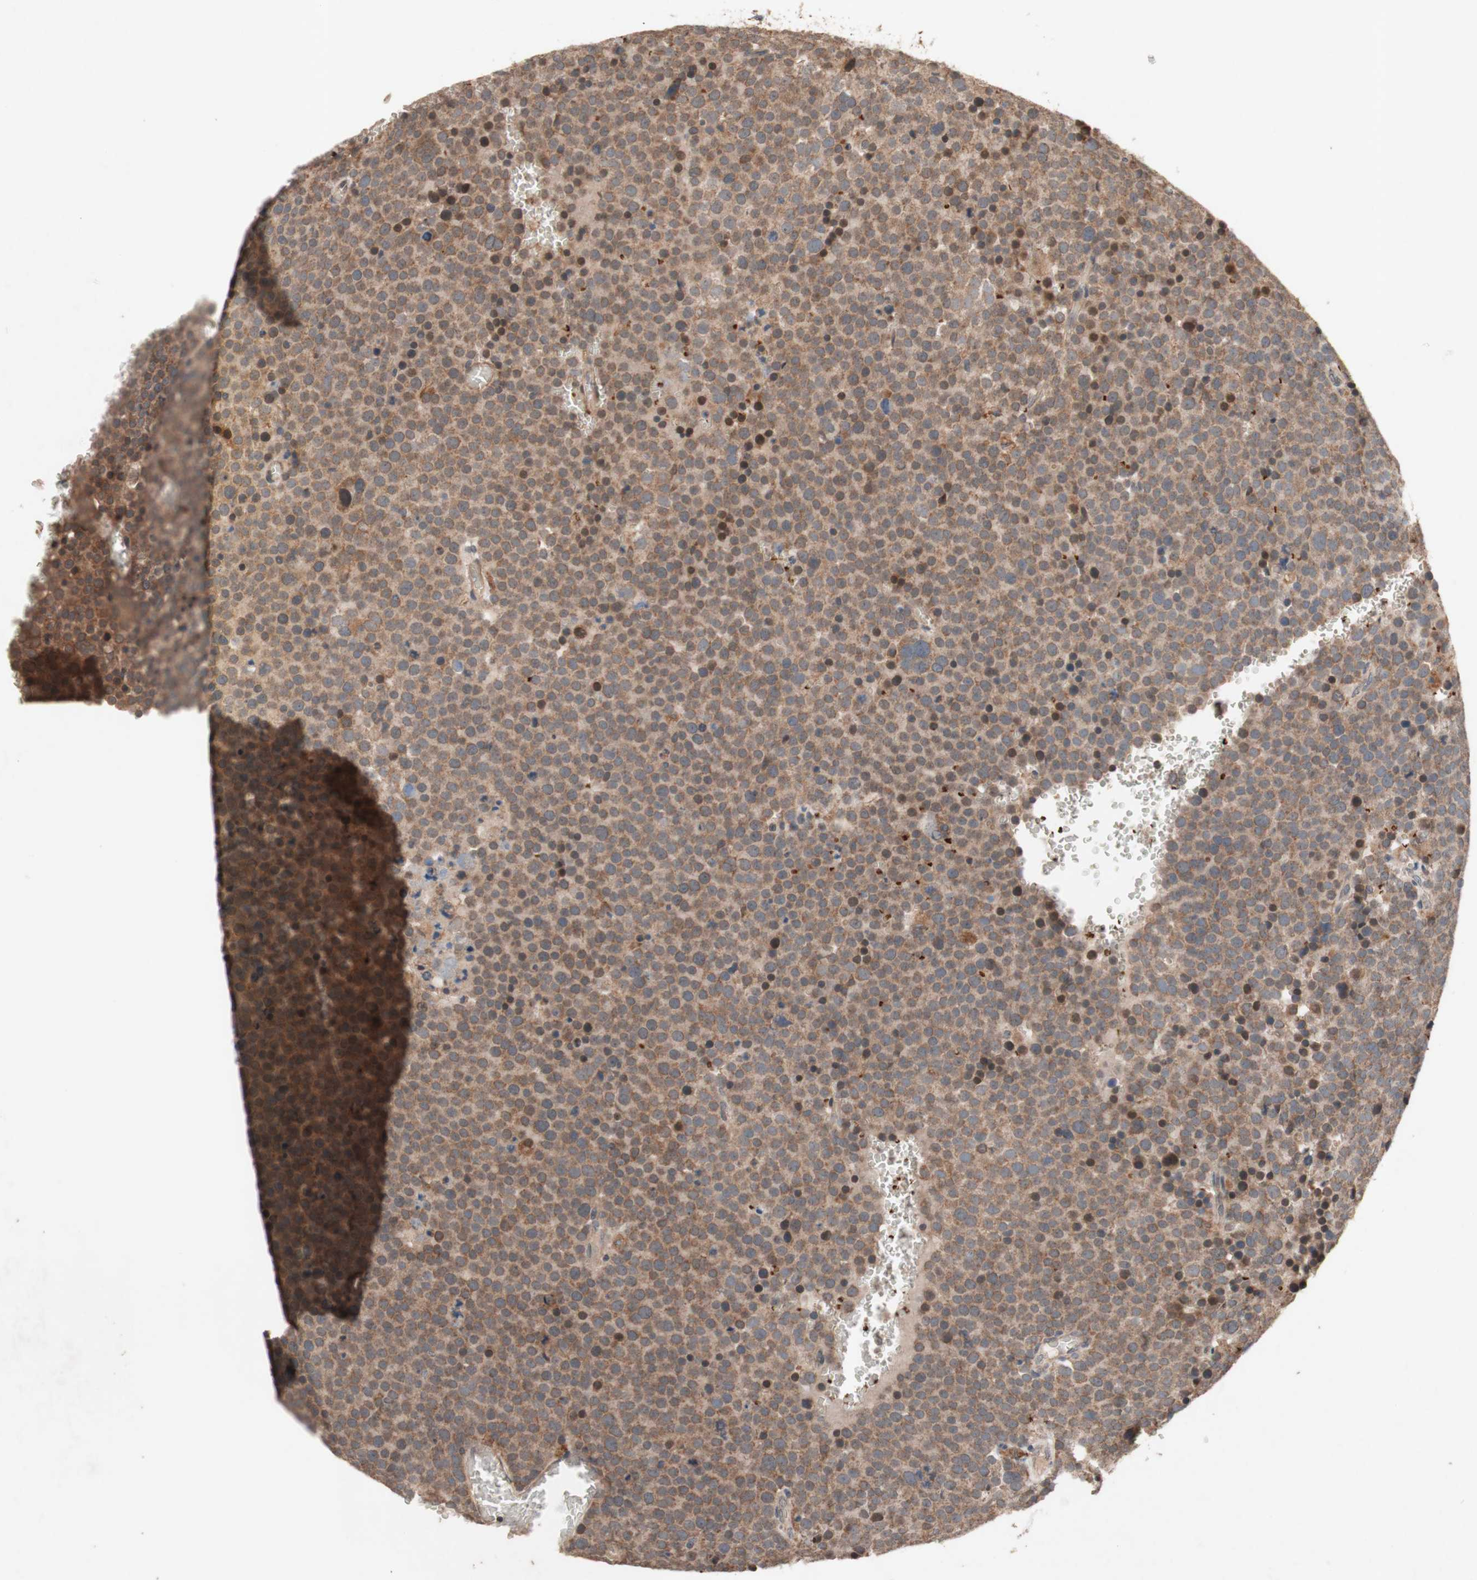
{"staining": {"intensity": "moderate", "quantity": ">75%", "location": "cytoplasmic/membranous,nuclear"}, "tissue": "testis cancer", "cell_type": "Tumor cells", "image_type": "cancer", "snomed": [{"axis": "morphology", "description": "Seminoma, NOS"}, {"axis": "topography", "description": "Testis"}], "caption": "High-power microscopy captured an immunohistochemistry histopathology image of testis seminoma, revealing moderate cytoplasmic/membranous and nuclear expression in approximately >75% of tumor cells.", "gene": "DDOST", "patient": {"sex": "male", "age": 71}}